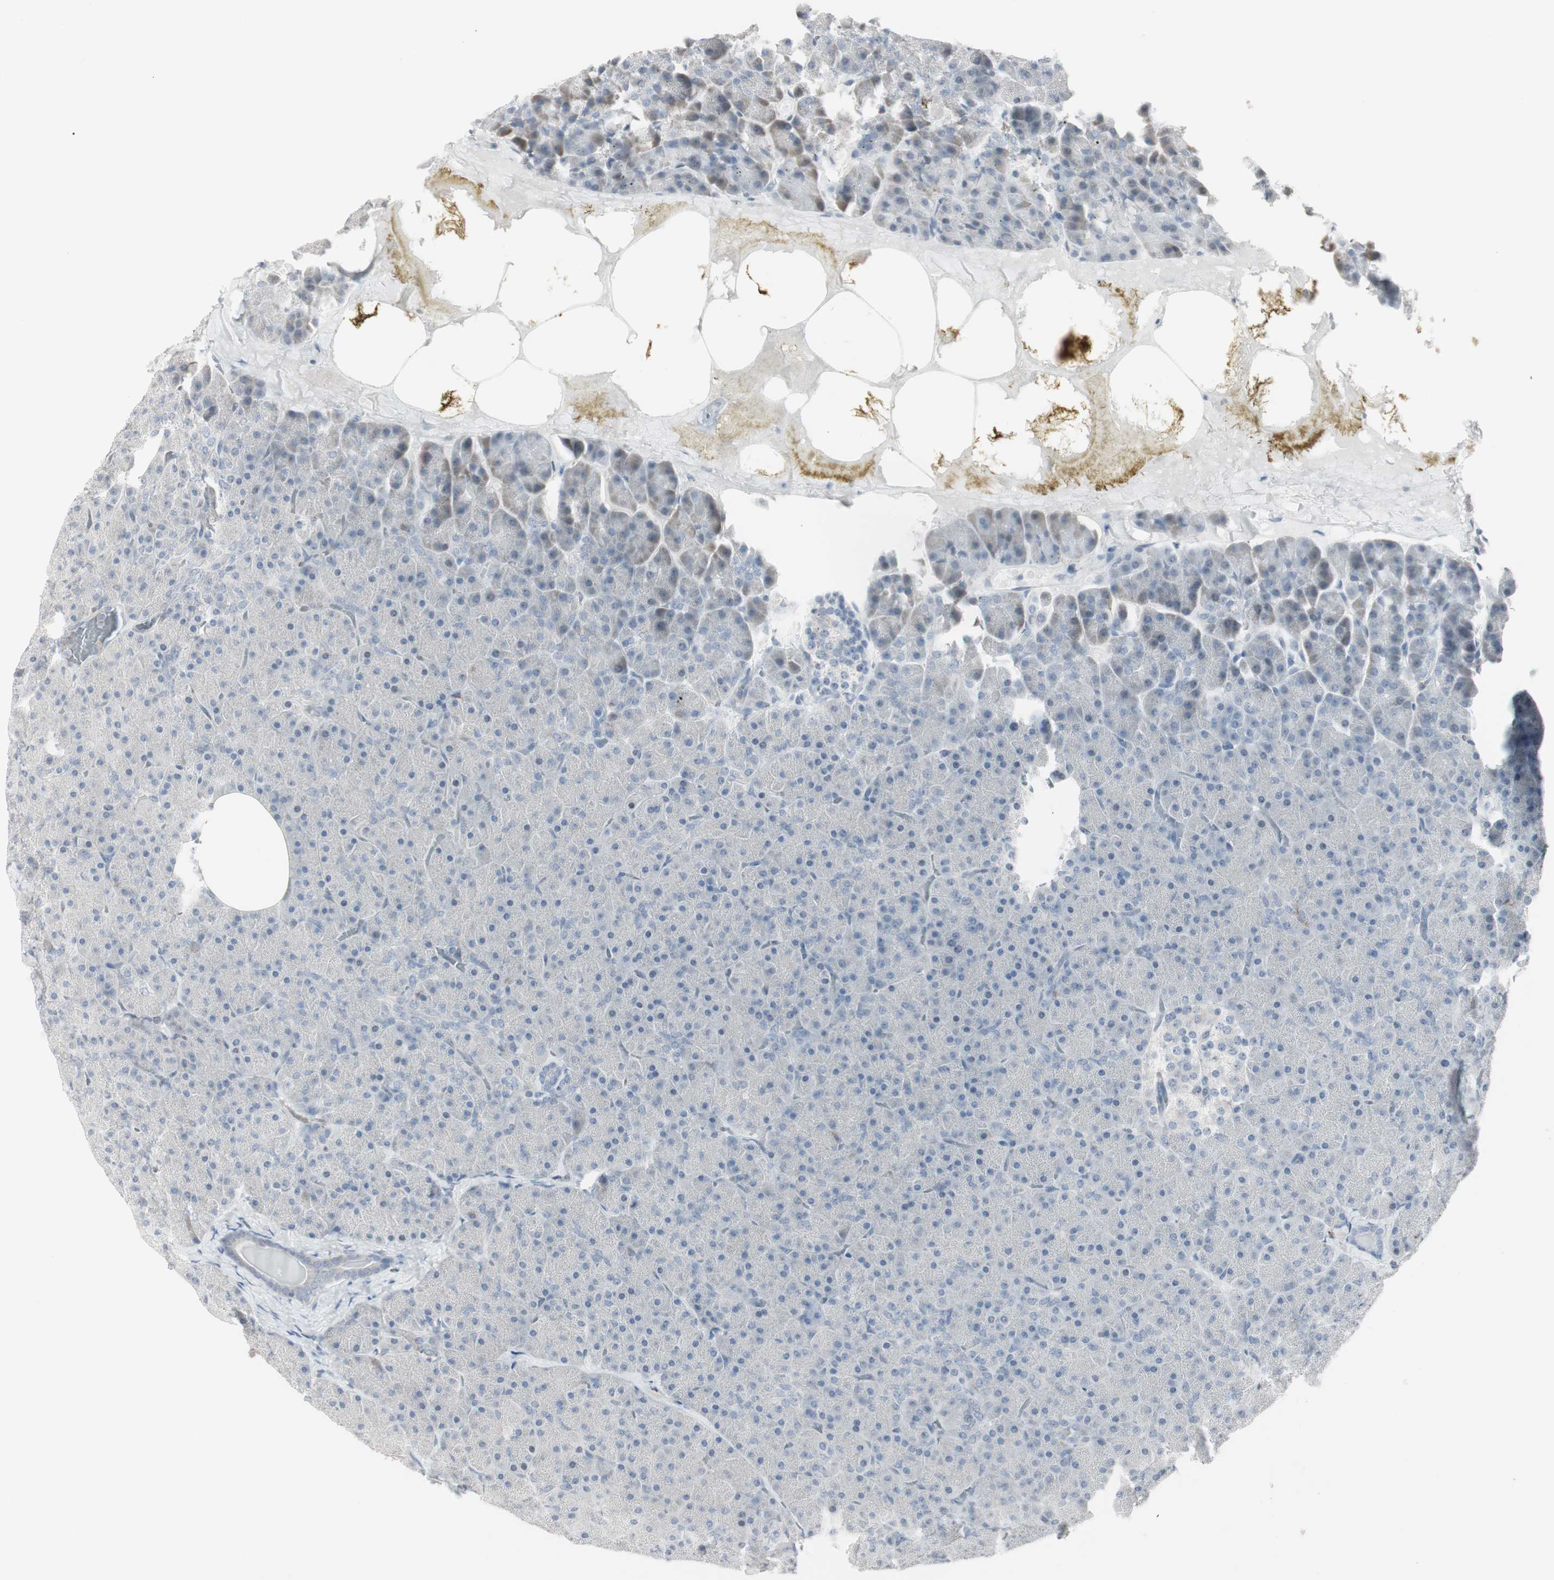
{"staining": {"intensity": "negative", "quantity": "none", "location": "none"}, "tissue": "pancreas", "cell_type": "Exocrine glandular cells", "image_type": "normal", "snomed": [{"axis": "morphology", "description": "Normal tissue, NOS"}, {"axis": "topography", "description": "Pancreas"}], "caption": "There is no significant positivity in exocrine glandular cells of pancreas. (Immunohistochemistry (ihc), brightfield microscopy, high magnification).", "gene": "MAP4K4", "patient": {"sex": "female", "age": 35}}